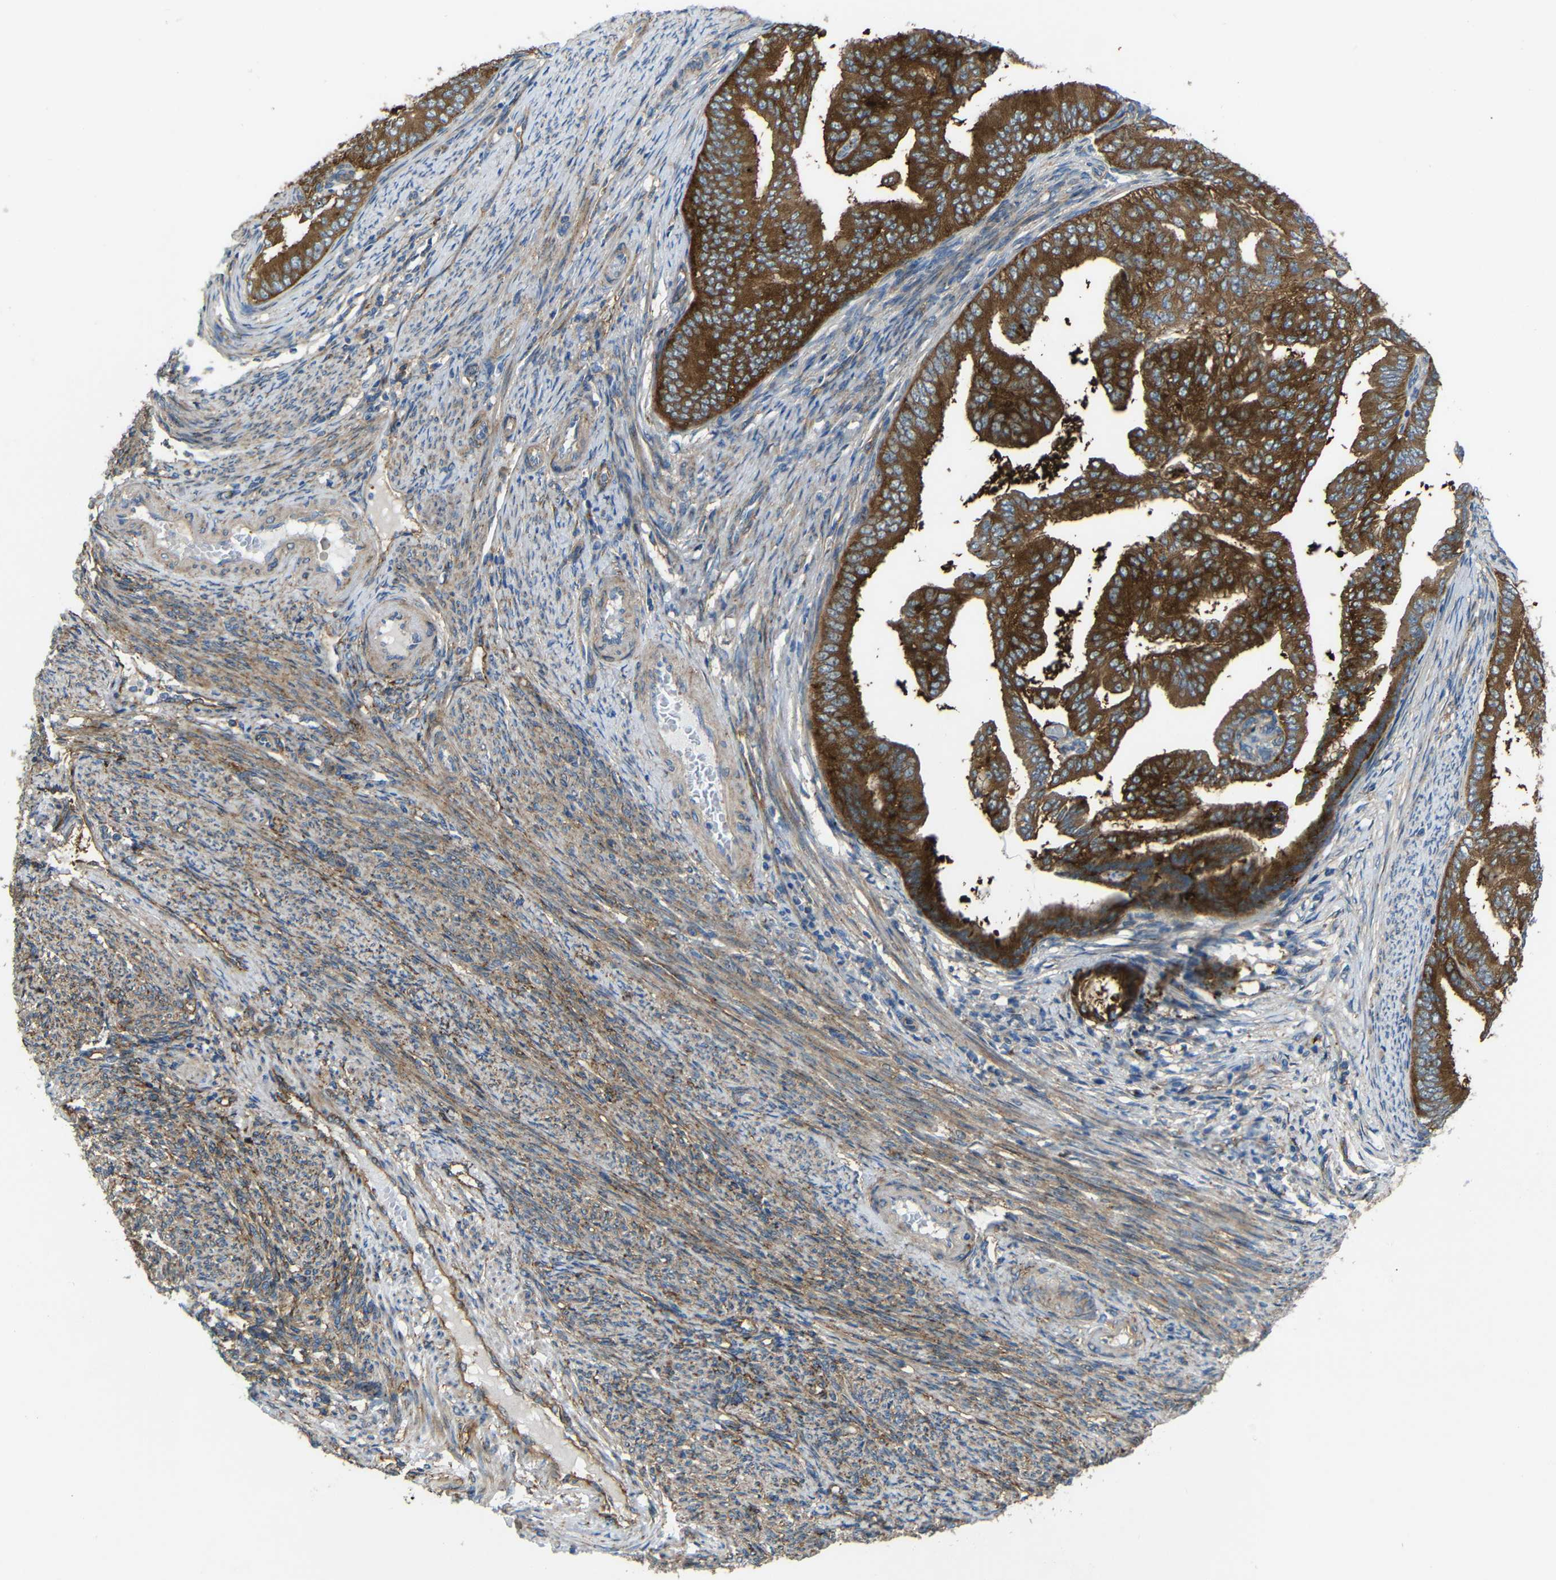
{"staining": {"intensity": "strong", "quantity": ">75%", "location": "cytoplasmic/membranous"}, "tissue": "endometrial cancer", "cell_type": "Tumor cells", "image_type": "cancer", "snomed": [{"axis": "morphology", "description": "Adenocarcinoma, NOS"}, {"axis": "topography", "description": "Endometrium"}], "caption": "Protein analysis of endometrial cancer tissue reveals strong cytoplasmic/membranous positivity in about >75% of tumor cells.", "gene": "SYPL1", "patient": {"sex": "female", "age": 58}}